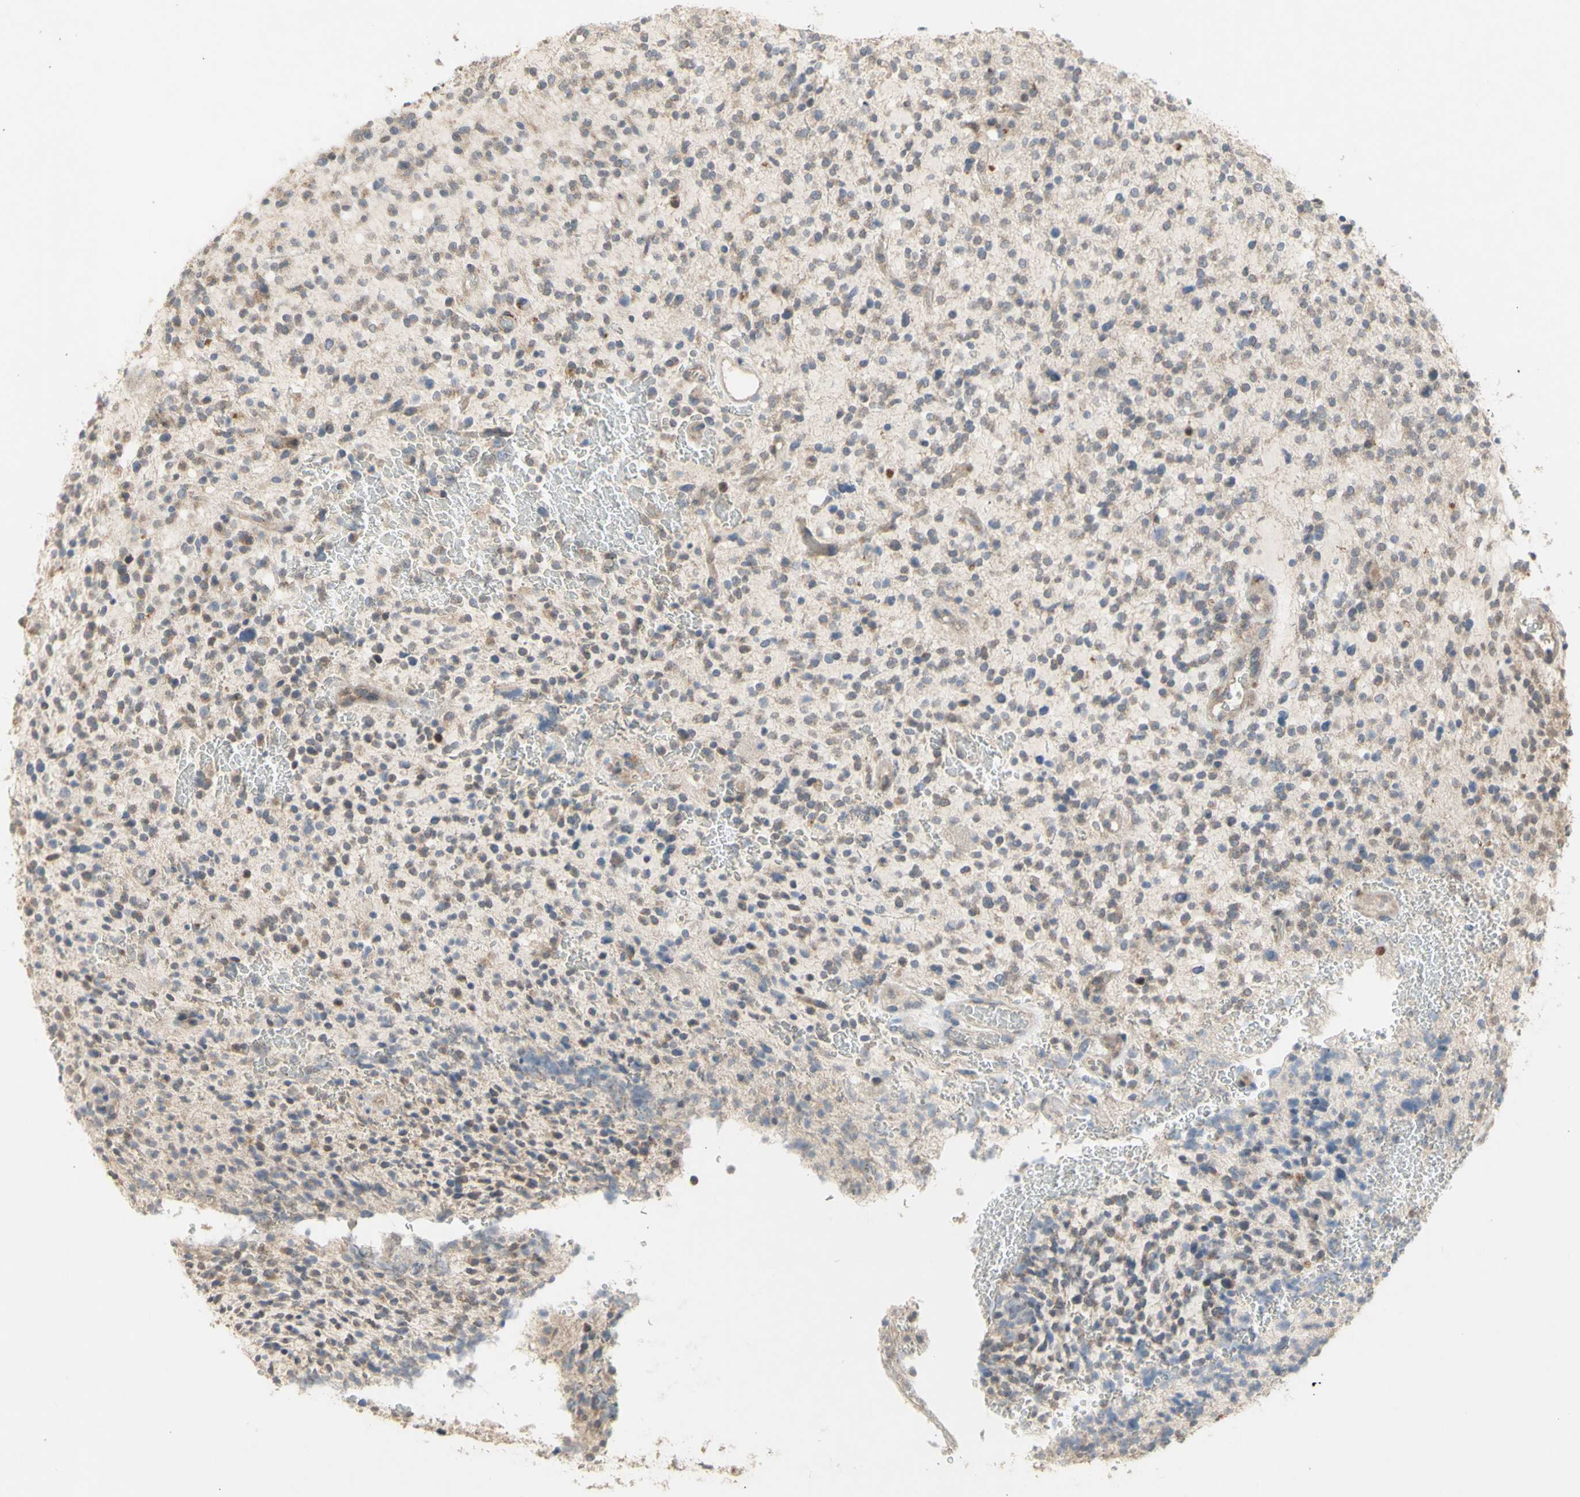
{"staining": {"intensity": "negative", "quantity": "none", "location": "none"}, "tissue": "glioma", "cell_type": "Tumor cells", "image_type": "cancer", "snomed": [{"axis": "morphology", "description": "Glioma, malignant, High grade"}, {"axis": "topography", "description": "Brain"}], "caption": "A photomicrograph of glioma stained for a protein demonstrates no brown staining in tumor cells.", "gene": "NLRP1", "patient": {"sex": "male", "age": 48}}